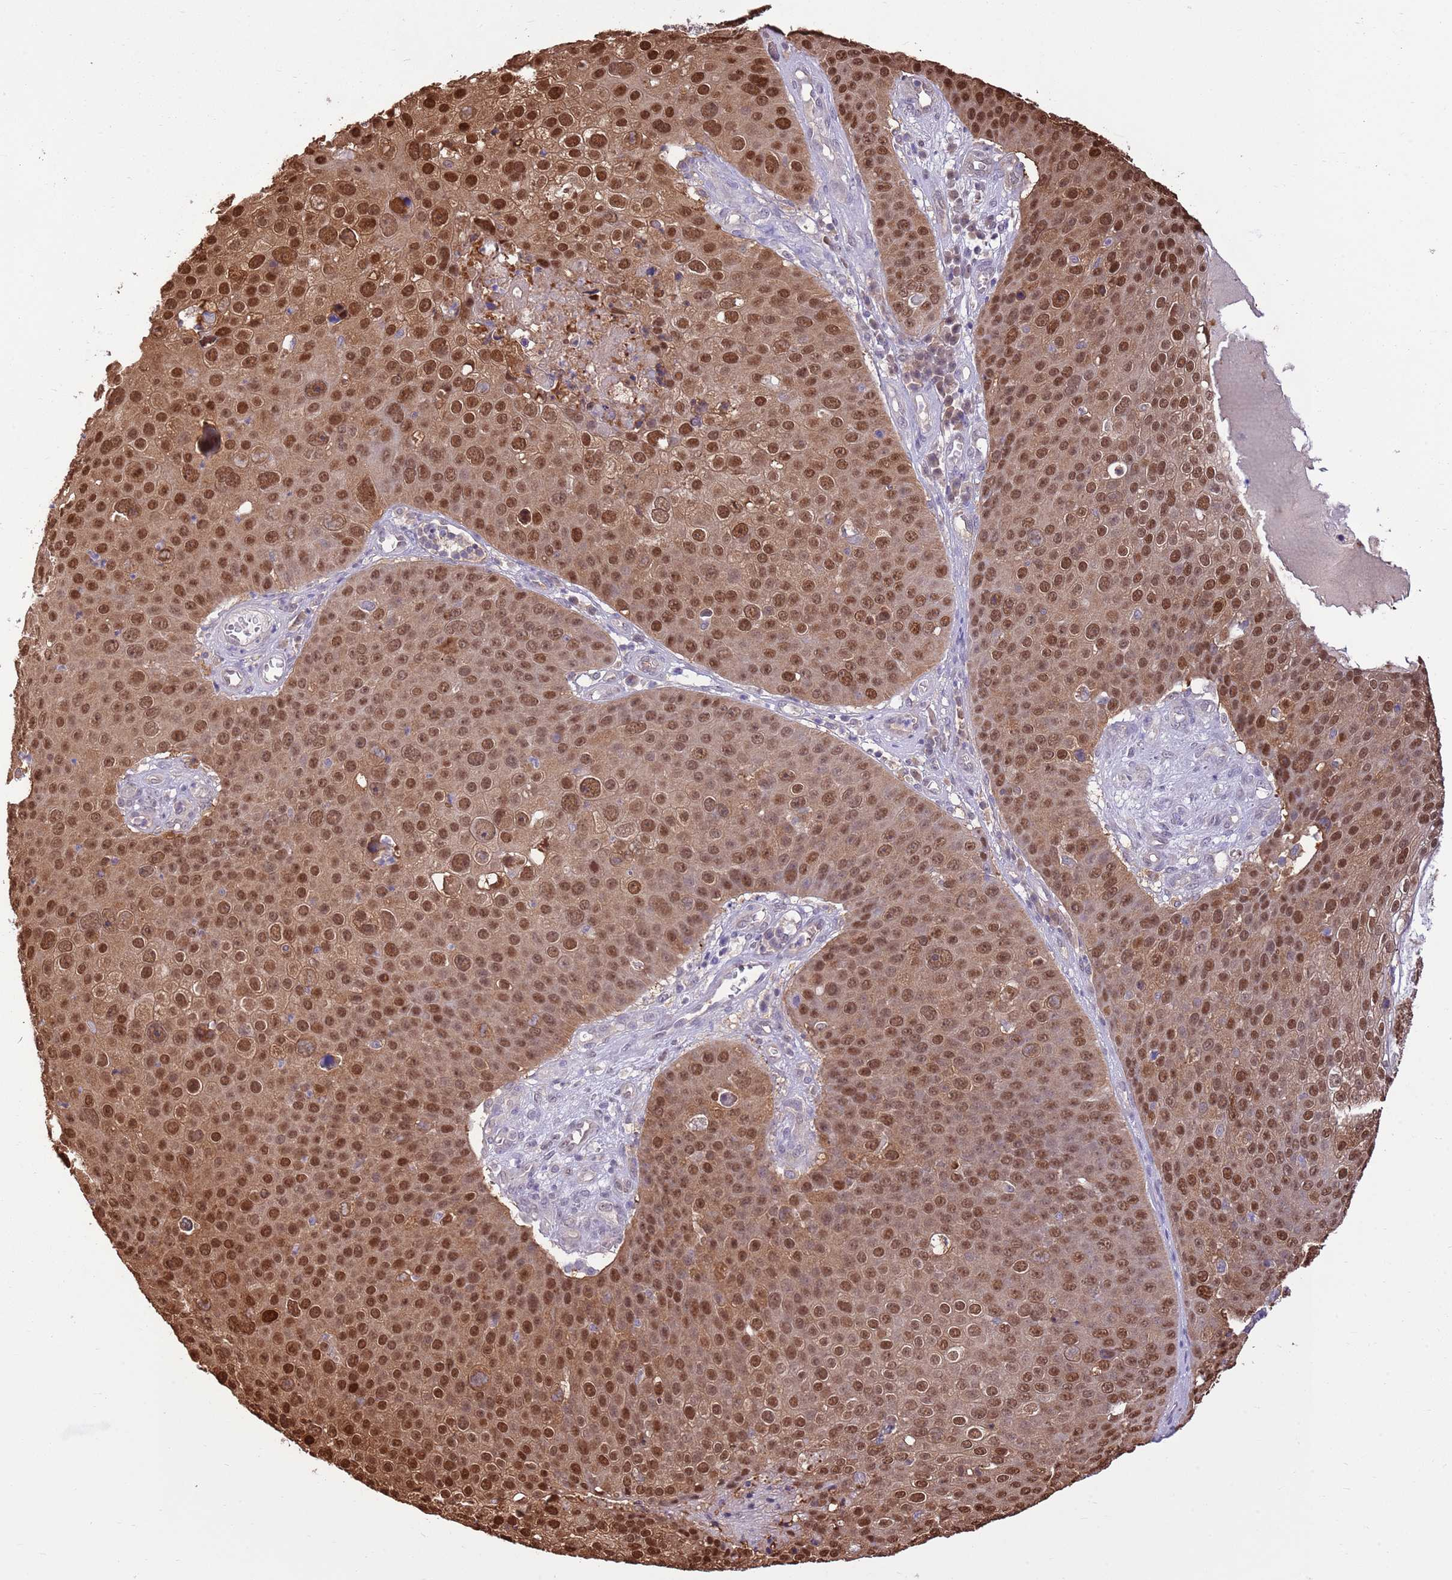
{"staining": {"intensity": "strong", "quantity": ">75%", "location": "nuclear"}, "tissue": "skin cancer", "cell_type": "Tumor cells", "image_type": "cancer", "snomed": [{"axis": "morphology", "description": "Squamous cell carcinoma, NOS"}, {"axis": "topography", "description": "Skin"}], "caption": "Immunohistochemical staining of human skin cancer (squamous cell carcinoma) shows strong nuclear protein staining in about >75% of tumor cells. (Stains: DAB in brown, nuclei in blue, Microscopy: brightfield microscopy at high magnification).", "gene": "NSFL1C", "patient": {"sex": "male", "age": 71}}